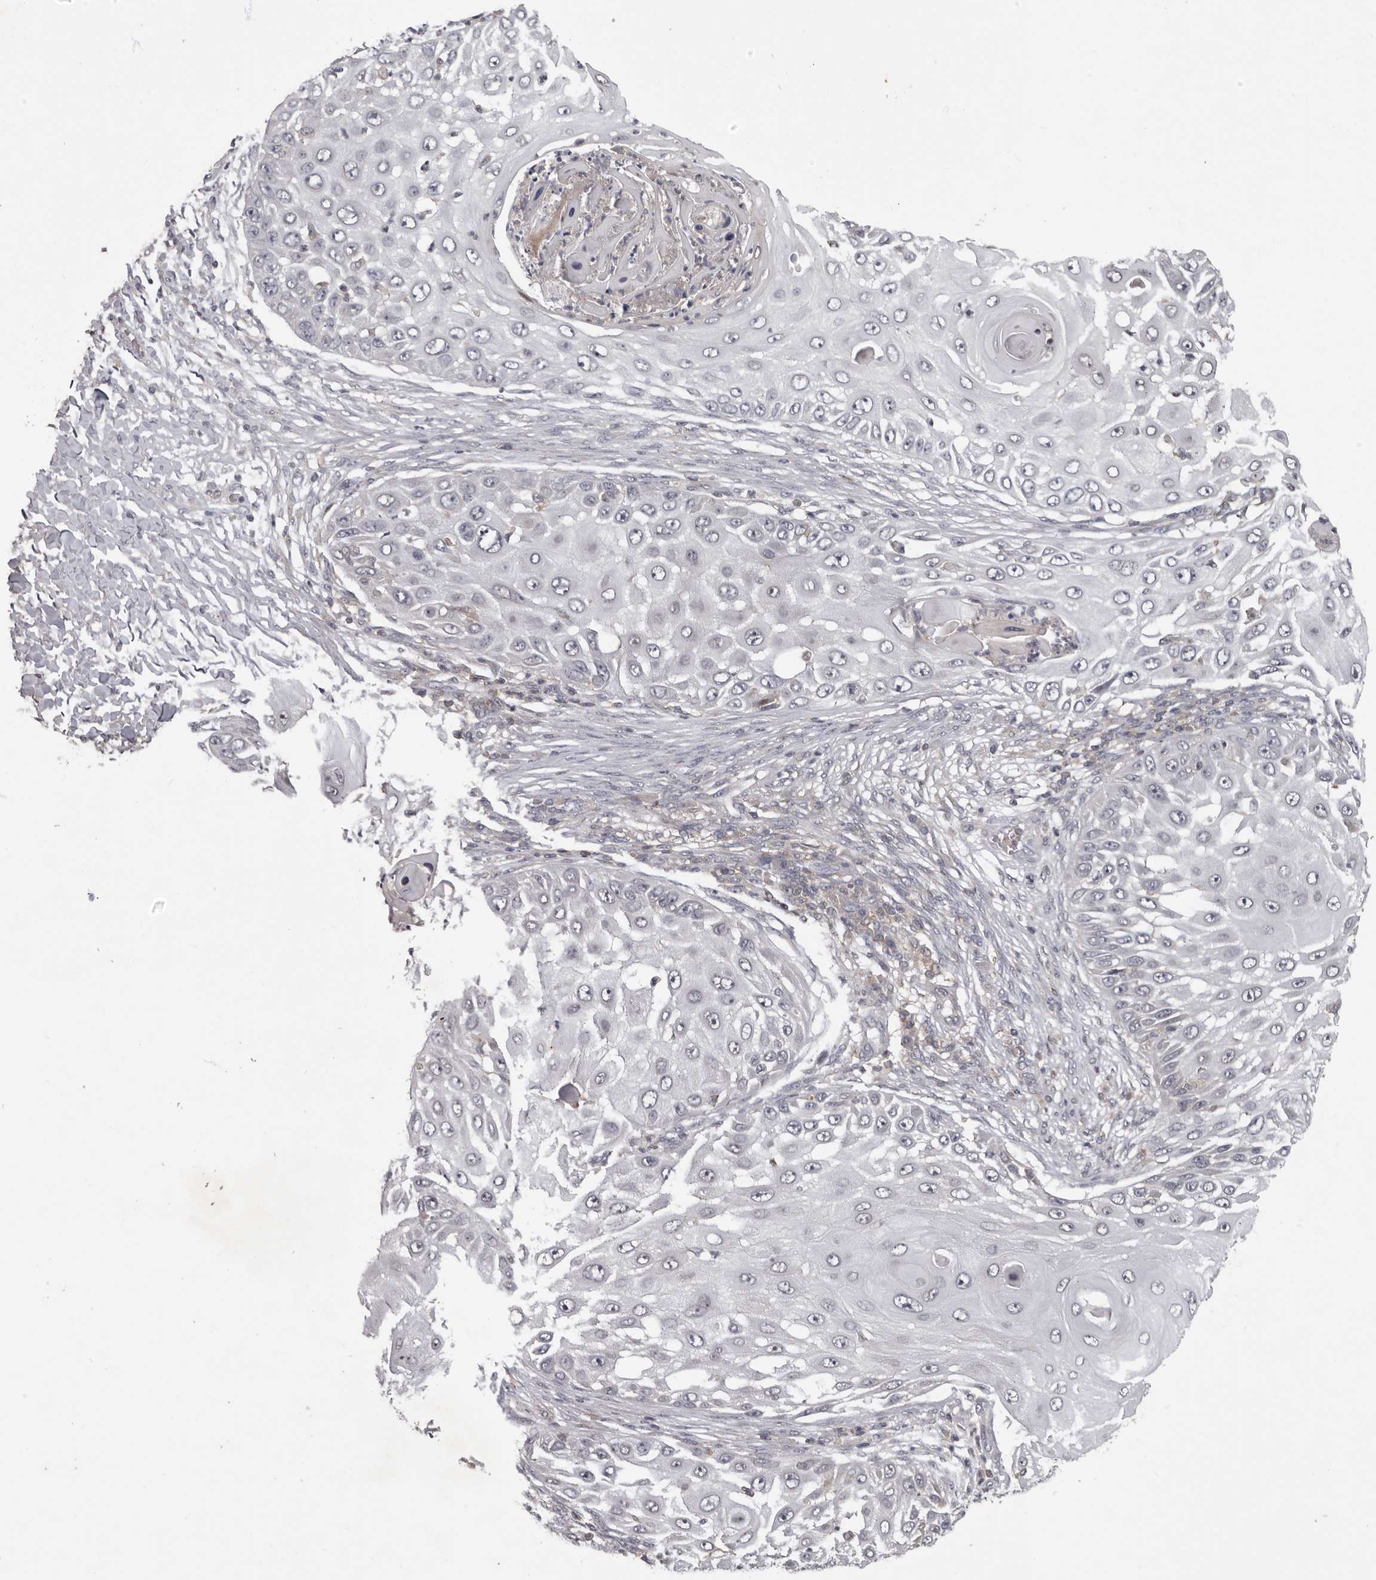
{"staining": {"intensity": "negative", "quantity": "none", "location": "none"}, "tissue": "skin cancer", "cell_type": "Tumor cells", "image_type": "cancer", "snomed": [{"axis": "morphology", "description": "Squamous cell carcinoma, NOS"}, {"axis": "topography", "description": "Skin"}], "caption": "Immunohistochemistry of squamous cell carcinoma (skin) shows no staining in tumor cells. Nuclei are stained in blue.", "gene": "ANKRD44", "patient": {"sex": "female", "age": 44}}